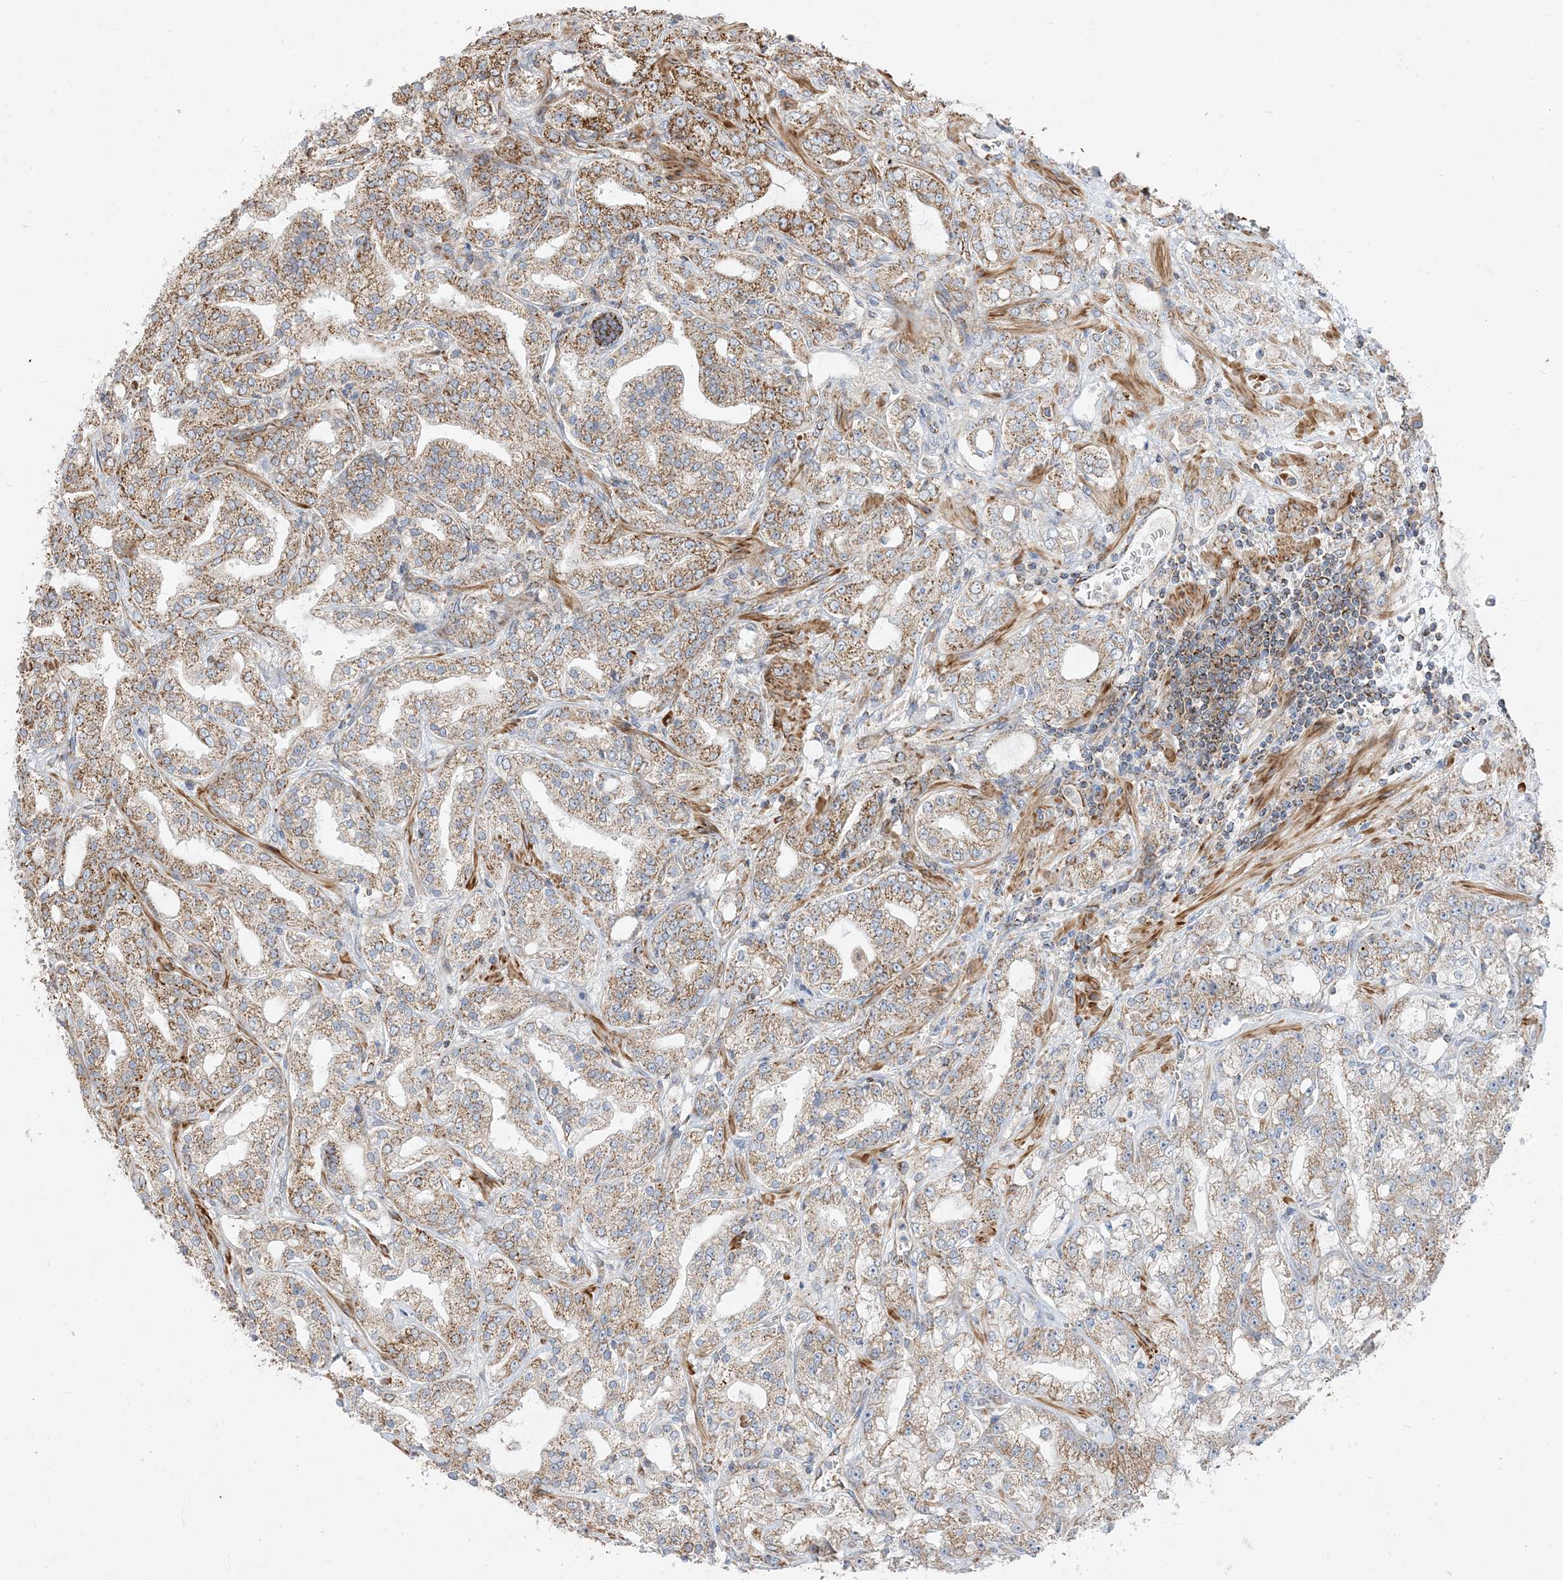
{"staining": {"intensity": "moderate", "quantity": "25%-75%", "location": "cytoplasmic/membranous"}, "tissue": "prostate cancer", "cell_type": "Tumor cells", "image_type": "cancer", "snomed": [{"axis": "morphology", "description": "Adenocarcinoma, High grade"}, {"axis": "topography", "description": "Prostate"}], "caption": "This histopathology image exhibits immunohistochemistry staining of adenocarcinoma (high-grade) (prostate), with medium moderate cytoplasmic/membranous positivity in about 25%-75% of tumor cells.", "gene": "AARS2", "patient": {"sex": "male", "age": 64}}